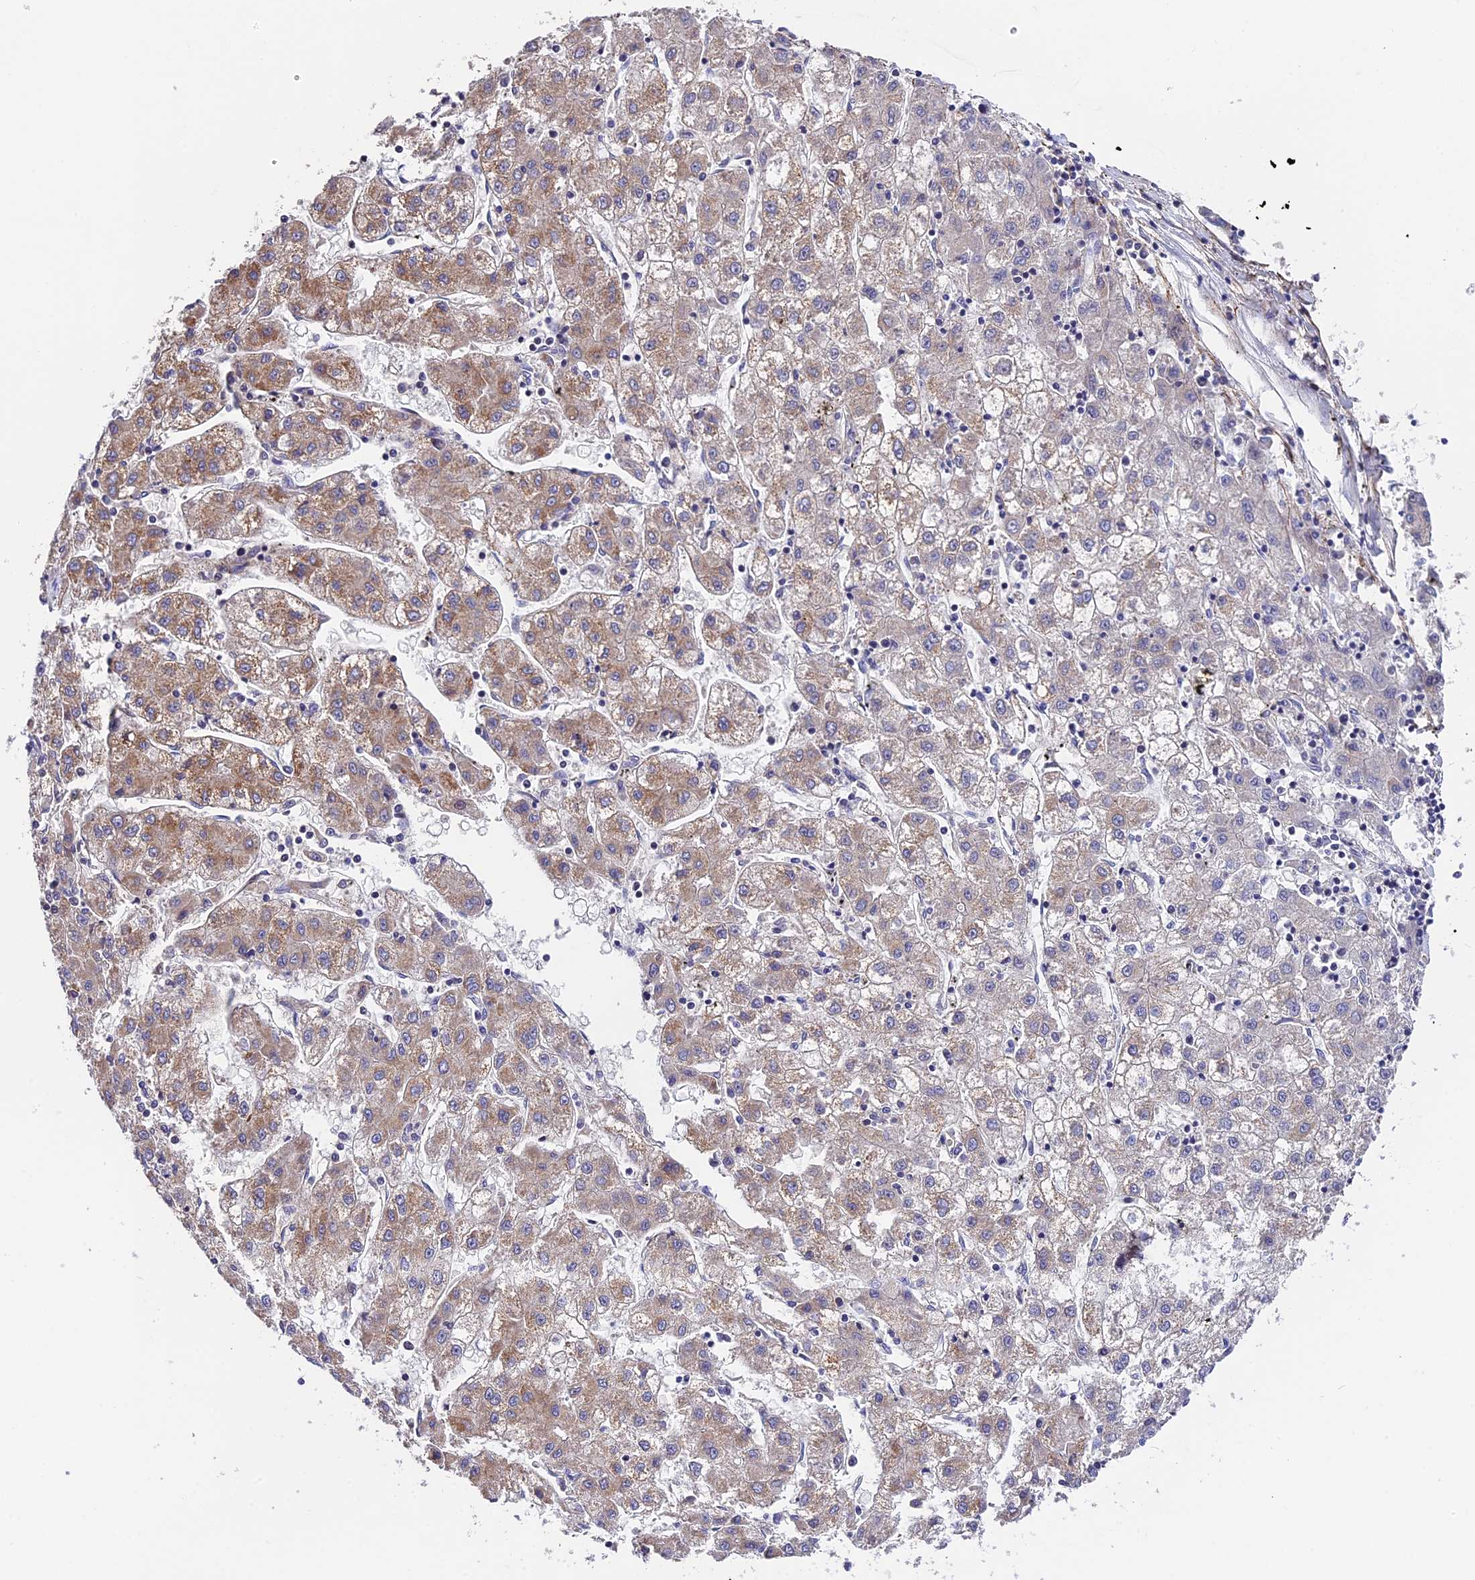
{"staining": {"intensity": "moderate", "quantity": "<25%", "location": "cytoplasmic/membranous"}, "tissue": "liver cancer", "cell_type": "Tumor cells", "image_type": "cancer", "snomed": [{"axis": "morphology", "description": "Carcinoma, Hepatocellular, NOS"}, {"axis": "topography", "description": "Liver"}], "caption": "Liver cancer stained with a brown dye shows moderate cytoplasmic/membranous positive staining in about <25% of tumor cells.", "gene": "TRMT1", "patient": {"sex": "male", "age": 72}}